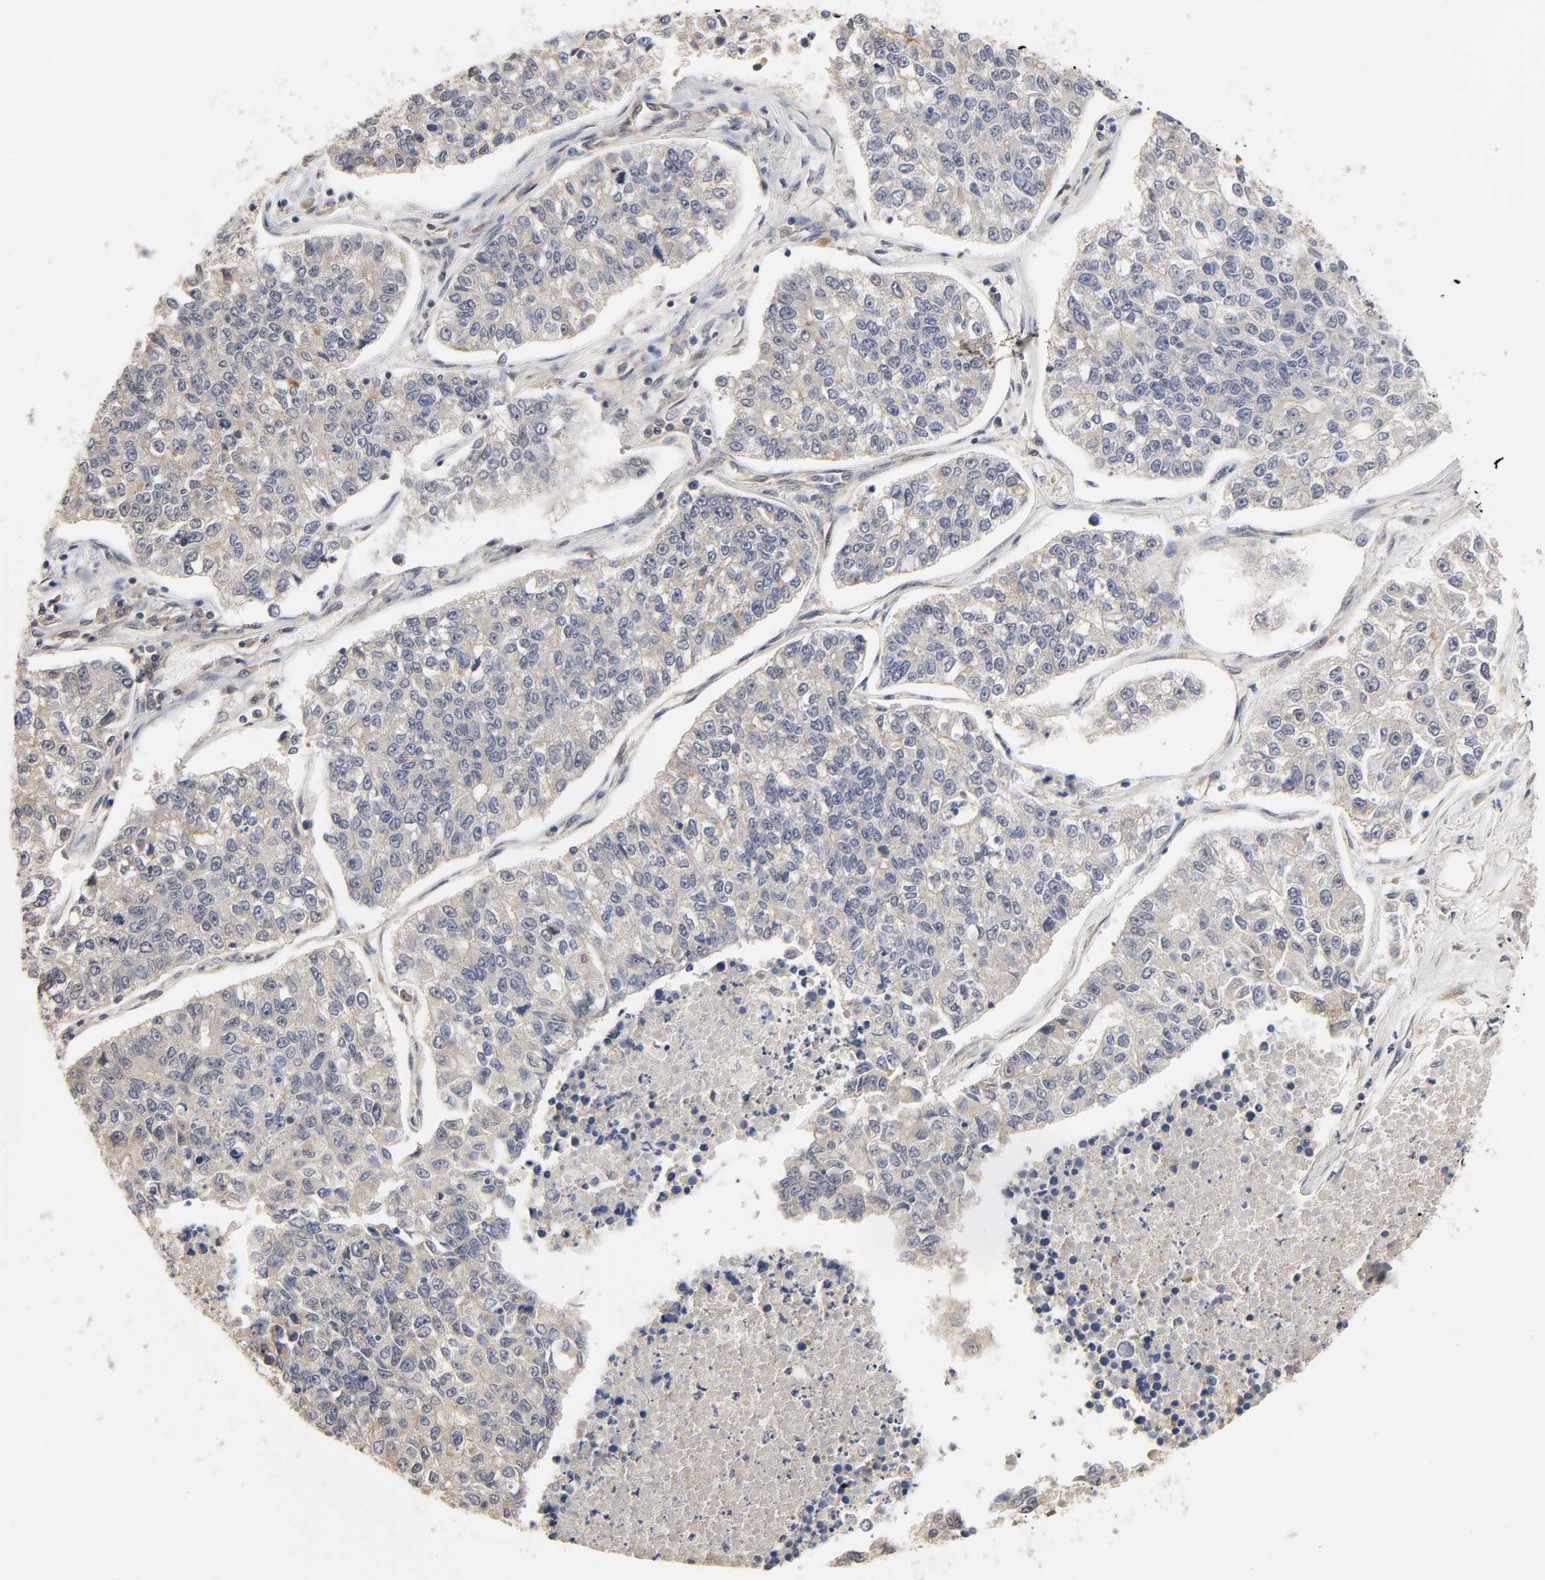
{"staining": {"intensity": "weak", "quantity": ">75%", "location": "cytoplasmic/membranous"}, "tissue": "lung cancer", "cell_type": "Tumor cells", "image_type": "cancer", "snomed": [{"axis": "morphology", "description": "Adenocarcinoma, NOS"}, {"axis": "topography", "description": "Lung"}], "caption": "High-power microscopy captured an immunohistochemistry (IHC) image of lung cancer (adenocarcinoma), revealing weak cytoplasmic/membranous positivity in approximately >75% of tumor cells.", "gene": "PDE5A", "patient": {"sex": "male", "age": 49}}